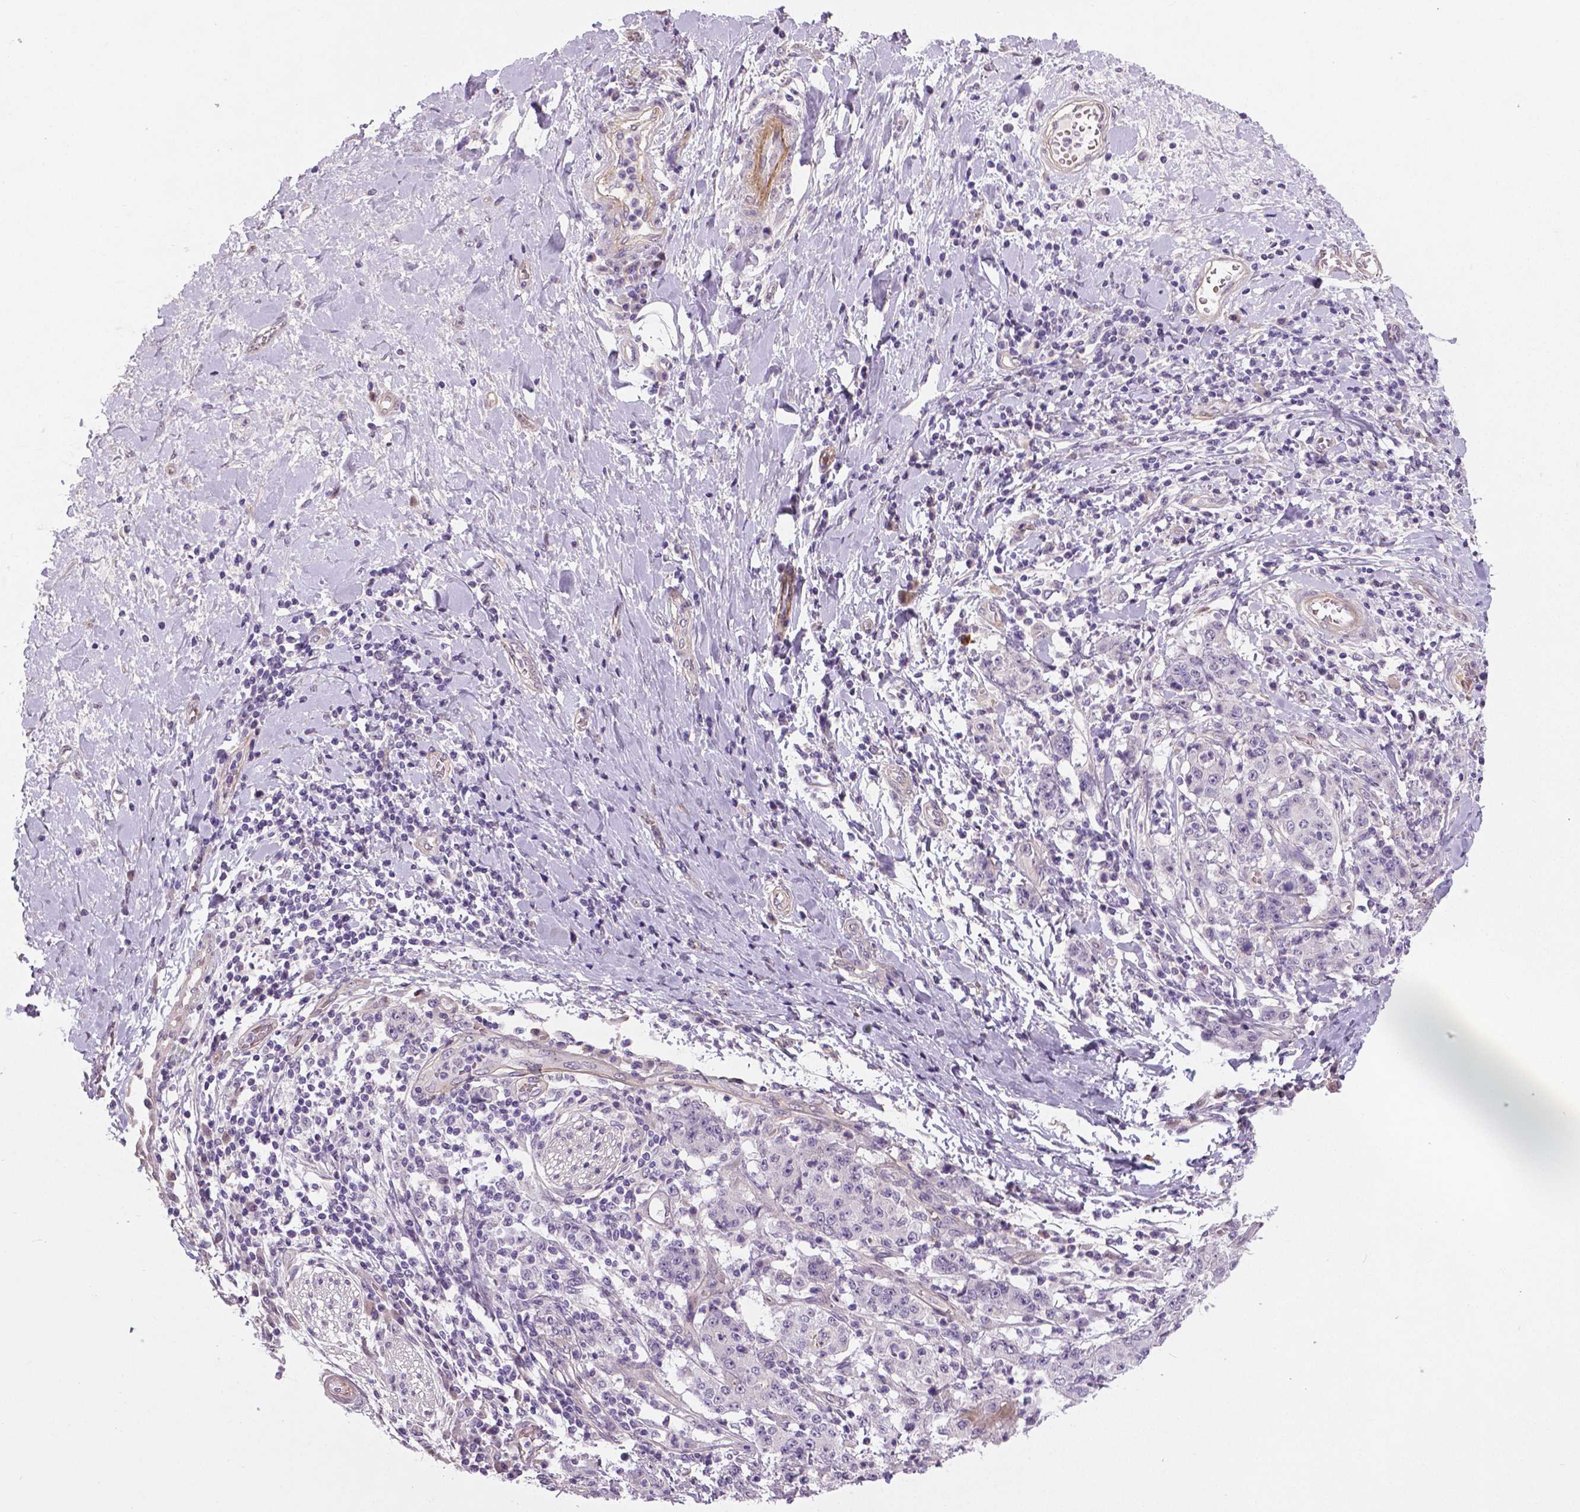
{"staining": {"intensity": "negative", "quantity": "none", "location": "none"}, "tissue": "stomach cancer", "cell_type": "Tumor cells", "image_type": "cancer", "snomed": [{"axis": "morphology", "description": "Normal tissue, NOS"}, {"axis": "morphology", "description": "Adenocarcinoma, NOS"}, {"axis": "topography", "description": "Stomach, upper"}, {"axis": "topography", "description": "Stomach"}], "caption": "This image is of stomach cancer stained with immunohistochemistry (IHC) to label a protein in brown with the nuclei are counter-stained blue. There is no positivity in tumor cells.", "gene": "FLT1", "patient": {"sex": "male", "age": 59}}